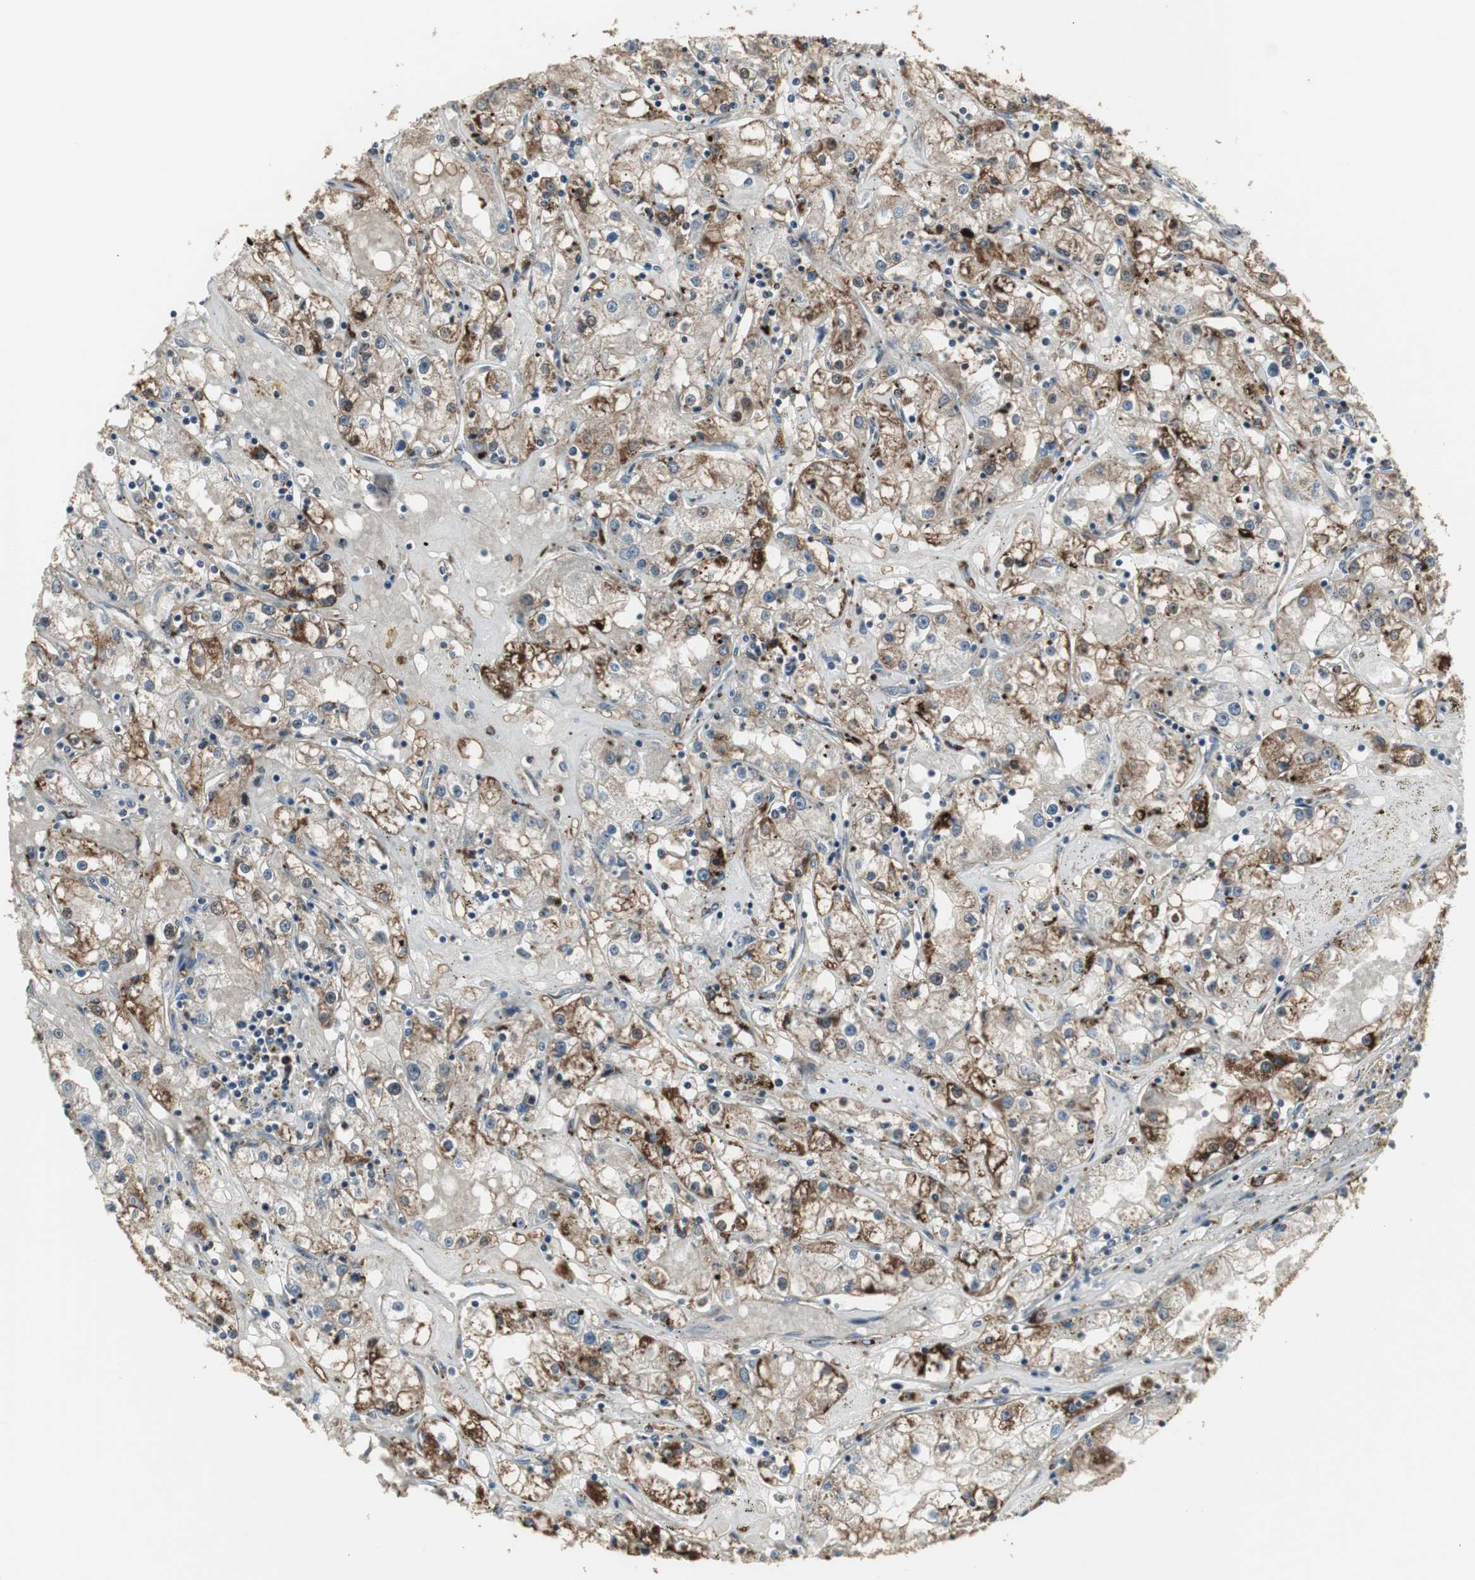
{"staining": {"intensity": "strong", "quantity": "25%-75%", "location": "cytoplasmic/membranous"}, "tissue": "renal cancer", "cell_type": "Tumor cells", "image_type": "cancer", "snomed": [{"axis": "morphology", "description": "Adenocarcinoma, NOS"}, {"axis": "topography", "description": "Kidney"}], "caption": "DAB (3,3'-diaminobenzidine) immunohistochemical staining of human renal cancer demonstrates strong cytoplasmic/membranous protein staining in about 25%-75% of tumor cells.", "gene": "PLIN3", "patient": {"sex": "male", "age": 56}}